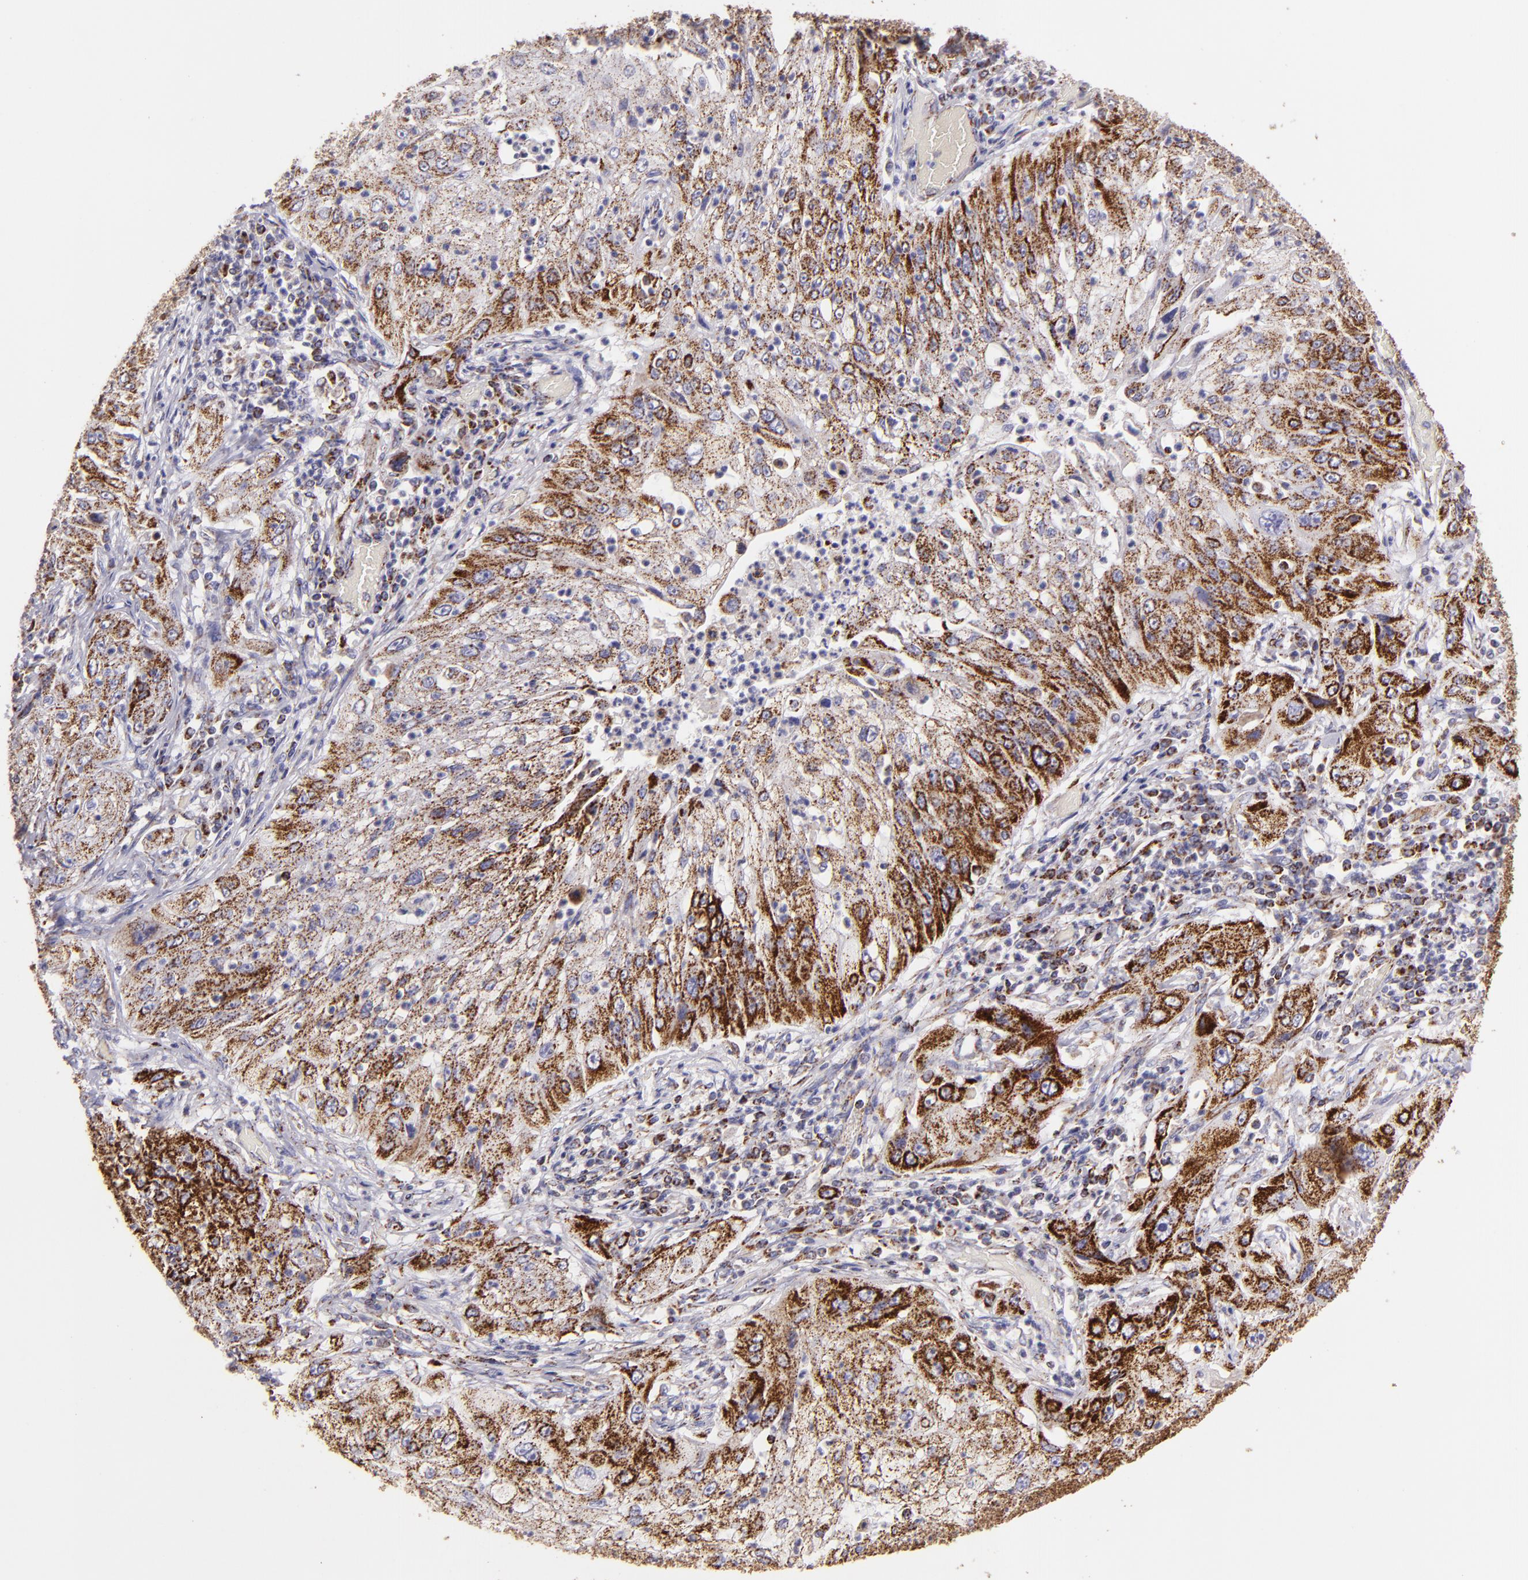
{"staining": {"intensity": "moderate", "quantity": "25%-75%", "location": "cytoplasmic/membranous"}, "tissue": "lung cancer", "cell_type": "Tumor cells", "image_type": "cancer", "snomed": [{"axis": "morphology", "description": "Inflammation, NOS"}, {"axis": "morphology", "description": "Squamous cell carcinoma, NOS"}, {"axis": "topography", "description": "Lymph node"}, {"axis": "topography", "description": "Soft tissue"}, {"axis": "topography", "description": "Lung"}], "caption": "About 25%-75% of tumor cells in human lung squamous cell carcinoma demonstrate moderate cytoplasmic/membranous protein expression as visualized by brown immunohistochemical staining.", "gene": "HSPD1", "patient": {"sex": "male", "age": 66}}